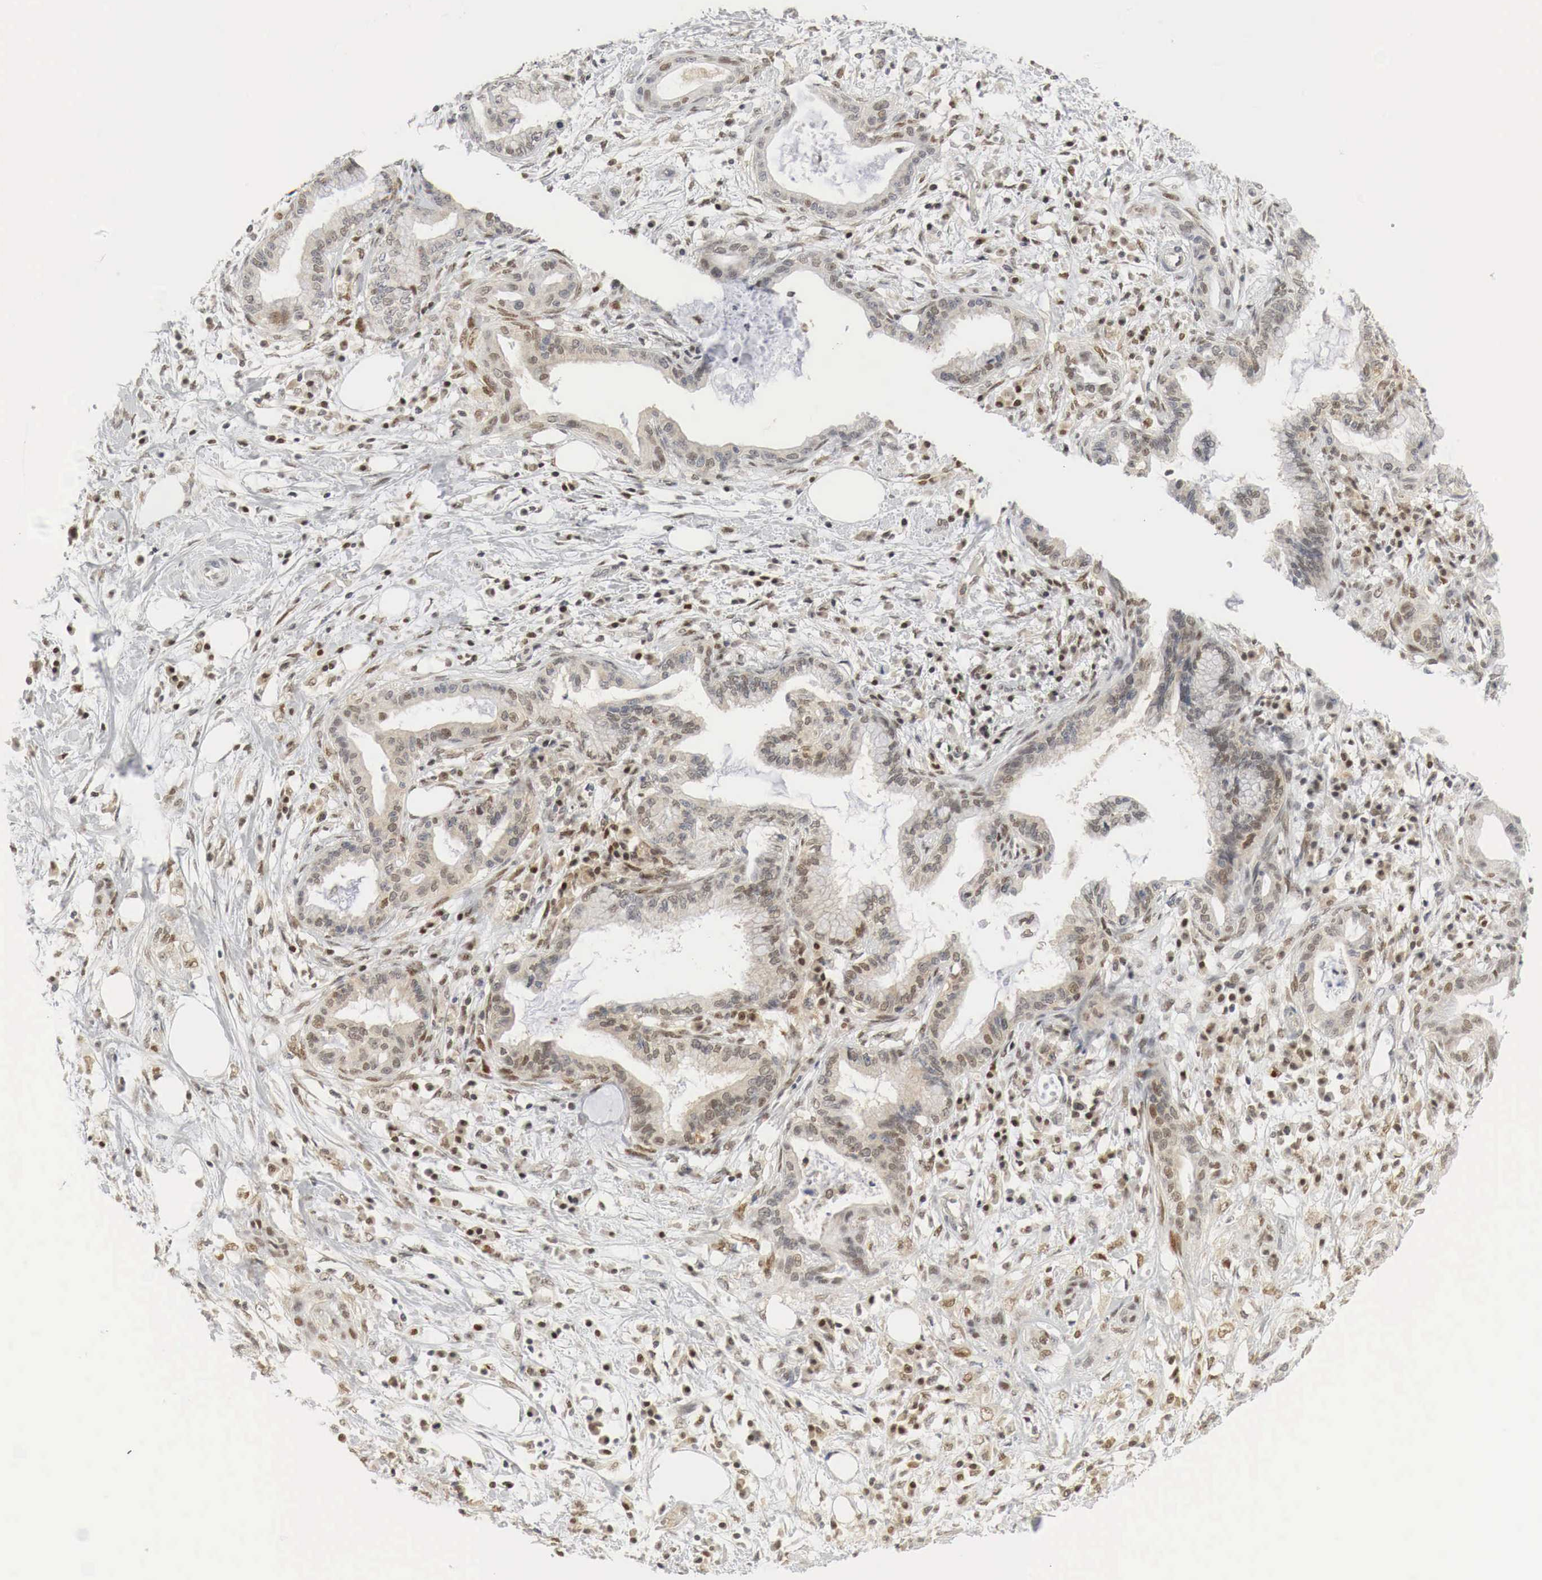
{"staining": {"intensity": "weak", "quantity": "<25%", "location": "cytoplasmic/membranous,nuclear"}, "tissue": "pancreatic cancer", "cell_type": "Tumor cells", "image_type": "cancer", "snomed": [{"axis": "morphology", "description": "Adenocarcinoma, NOS"}, {"axis": "topography", "description": "Pancreas"}], "caption": "High magnification brightfield microscopy of pancreatic cancer (adenocarcinoma) stained with DAB (3,3'-diaminobenzidine) (brown) and counterstained with hematoxylin (blue): tumor cells show no significant expression. The staining is performed using DAB brown chromogen with nuclei counter-stained in using hematoxylin.", "gene": "MYC", "patient": {"sex": "female", "age": 64}}